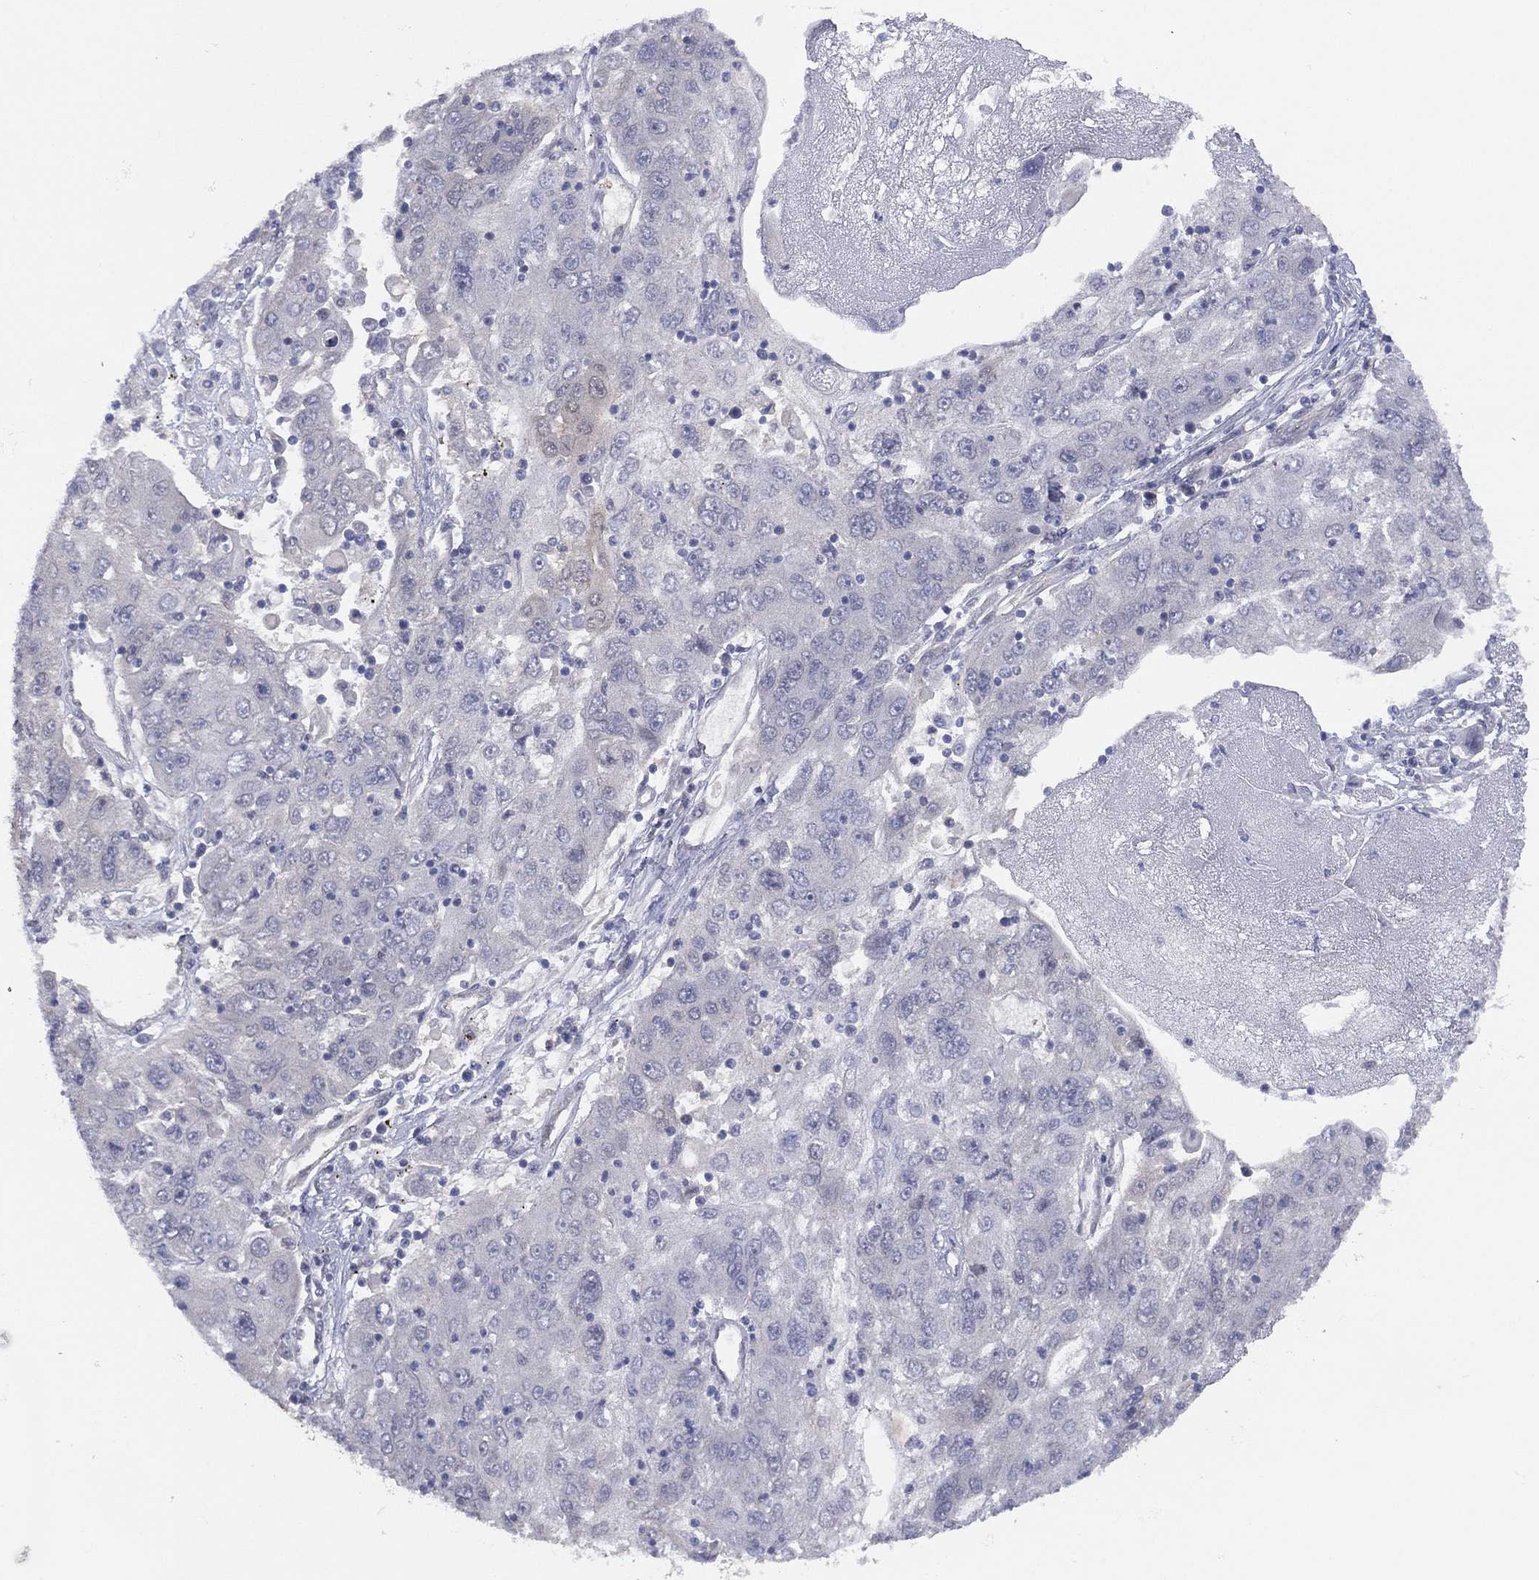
{"staining": {"intensity": "negative", "quantity": "none", "location": "none"}, "tissue": "stomach cancer", "cell_type": "Tumor cells", "image_type": "cancer", "snomed": [{"axis": "morphology", "description": "Adenocarcinoma, NOS"}, {"axis": "topography", "description": "Stomach"}], "caption": "Immunohistochemistry (IHC) of stomach cancer demonstrates no positivity in tumor cells.", "gene": "DDAH1", "patient": {"sex": "male", "age": 56}}